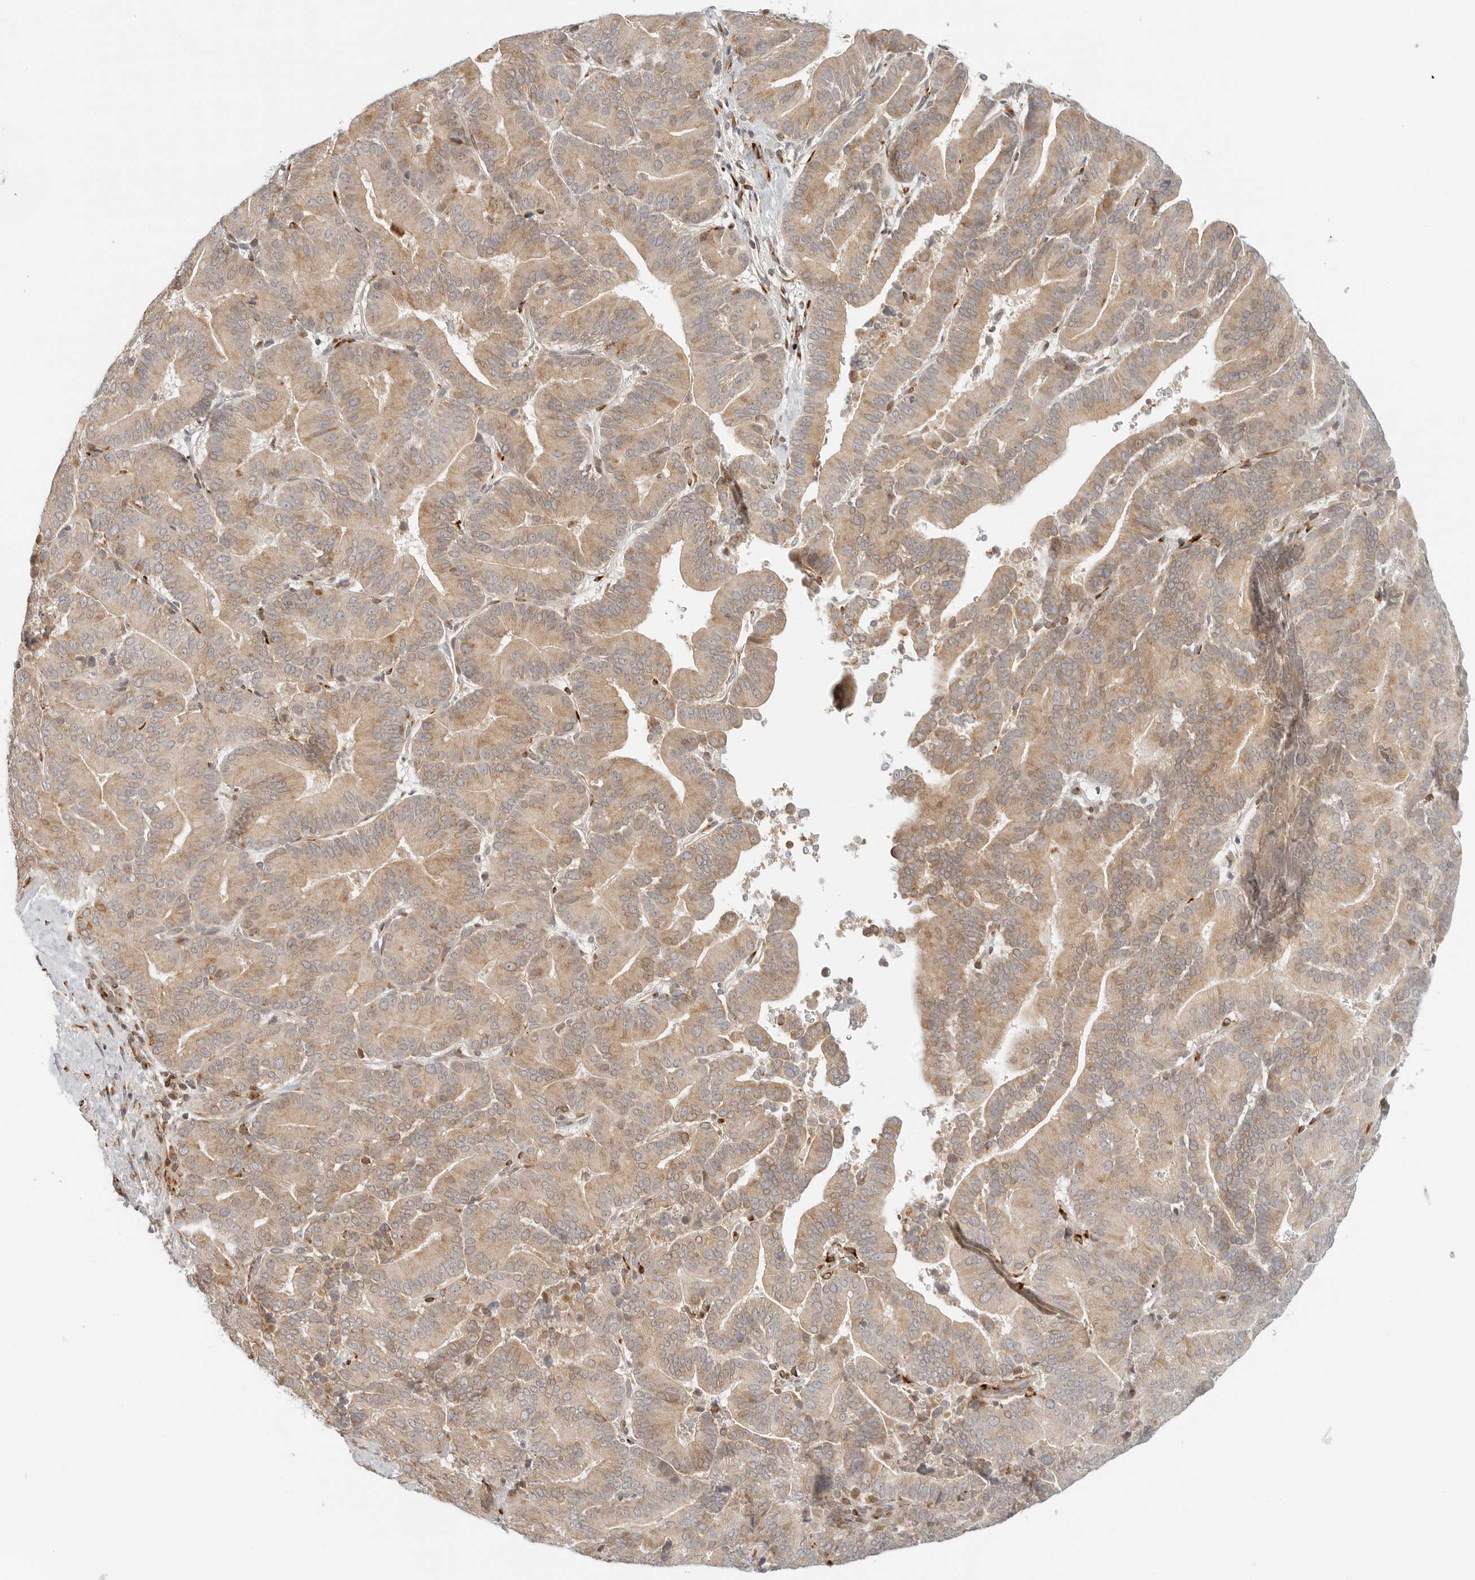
{"staining": {"intensity": "weak", "quantity": ">75%", "location": "cytoplasmic/membranous"}, "tissue": "liver cancer", "cell_type": "Tumor cells", "image_type": "cancer", "snomed": [{"axis": "morphology", "description": "Cholangiocarcinoma"}, {"axis": "topography", "description": "Liver"}], "caption": "Immunohistochemistry histopathology image of liver cholangiocarcinoma stained for a protein (brown), which exhibits low levels of weak cytoplasmic/membranous staining in about >75% of tumor cells.", "gene": "C1QTNF1", "patient": {"sex": "female", "age": 75}}